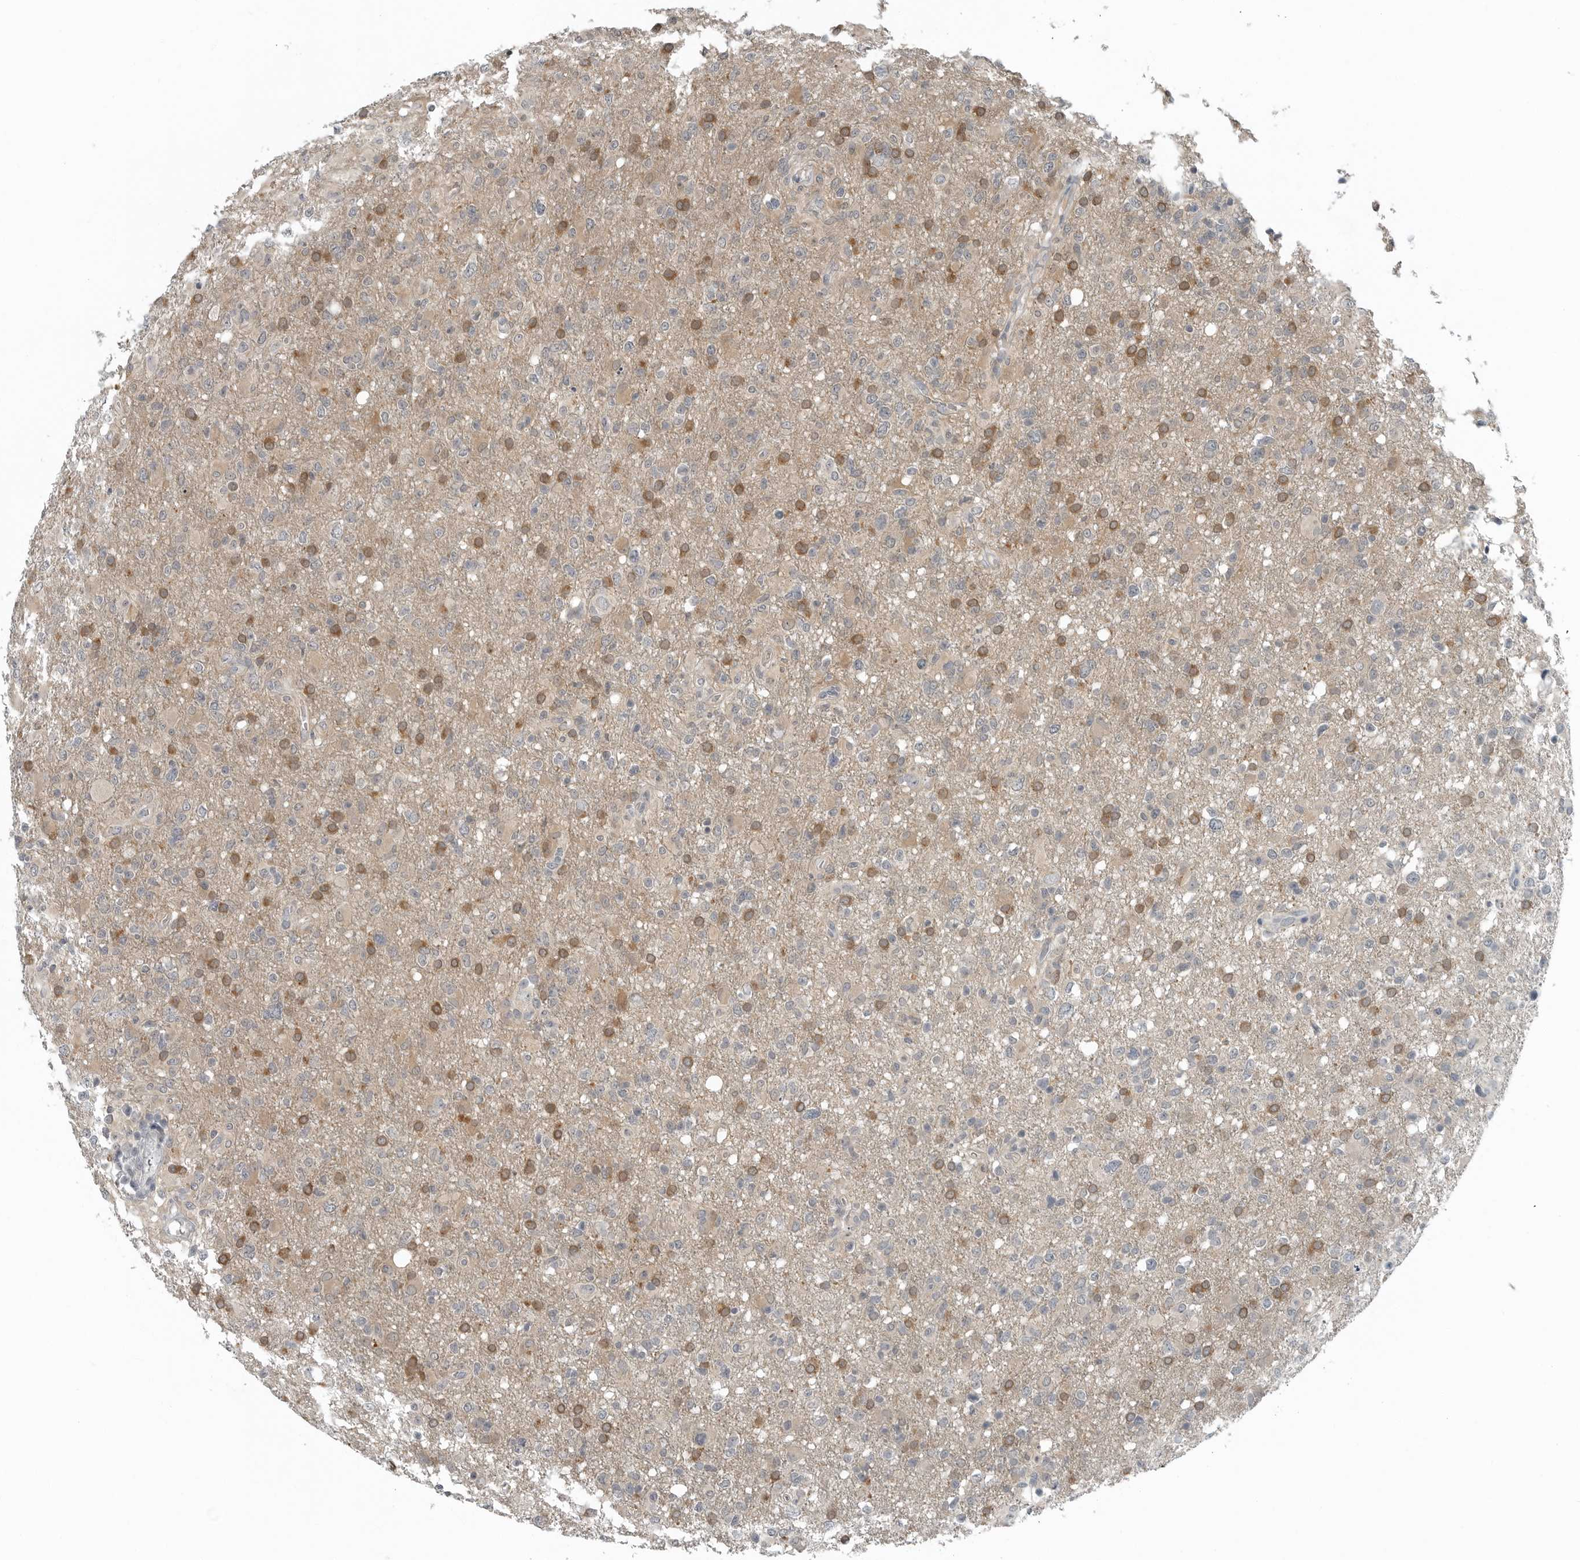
{"staining": {"intensity": "weak", "quantity": "25%-75%", "location": "cytoplasmic/membranous"}, "tissue": "glioma", "cell_type": "Tumor cells", "image_type": "cancer", "snomed": [{"axis": "morphology", "description": "Glioma, malignant, High grade"}, {"axis": "topography", "description": "Brain"}], "caption": "Protein expression analysis of human high-grade glioma (malignant) reveals weak cytoplasmic/membranous positivity in approximately 25%-75% of tumor cells.", "gene": "KYAT1", "patient": {"sex": "female", "age": 57}}